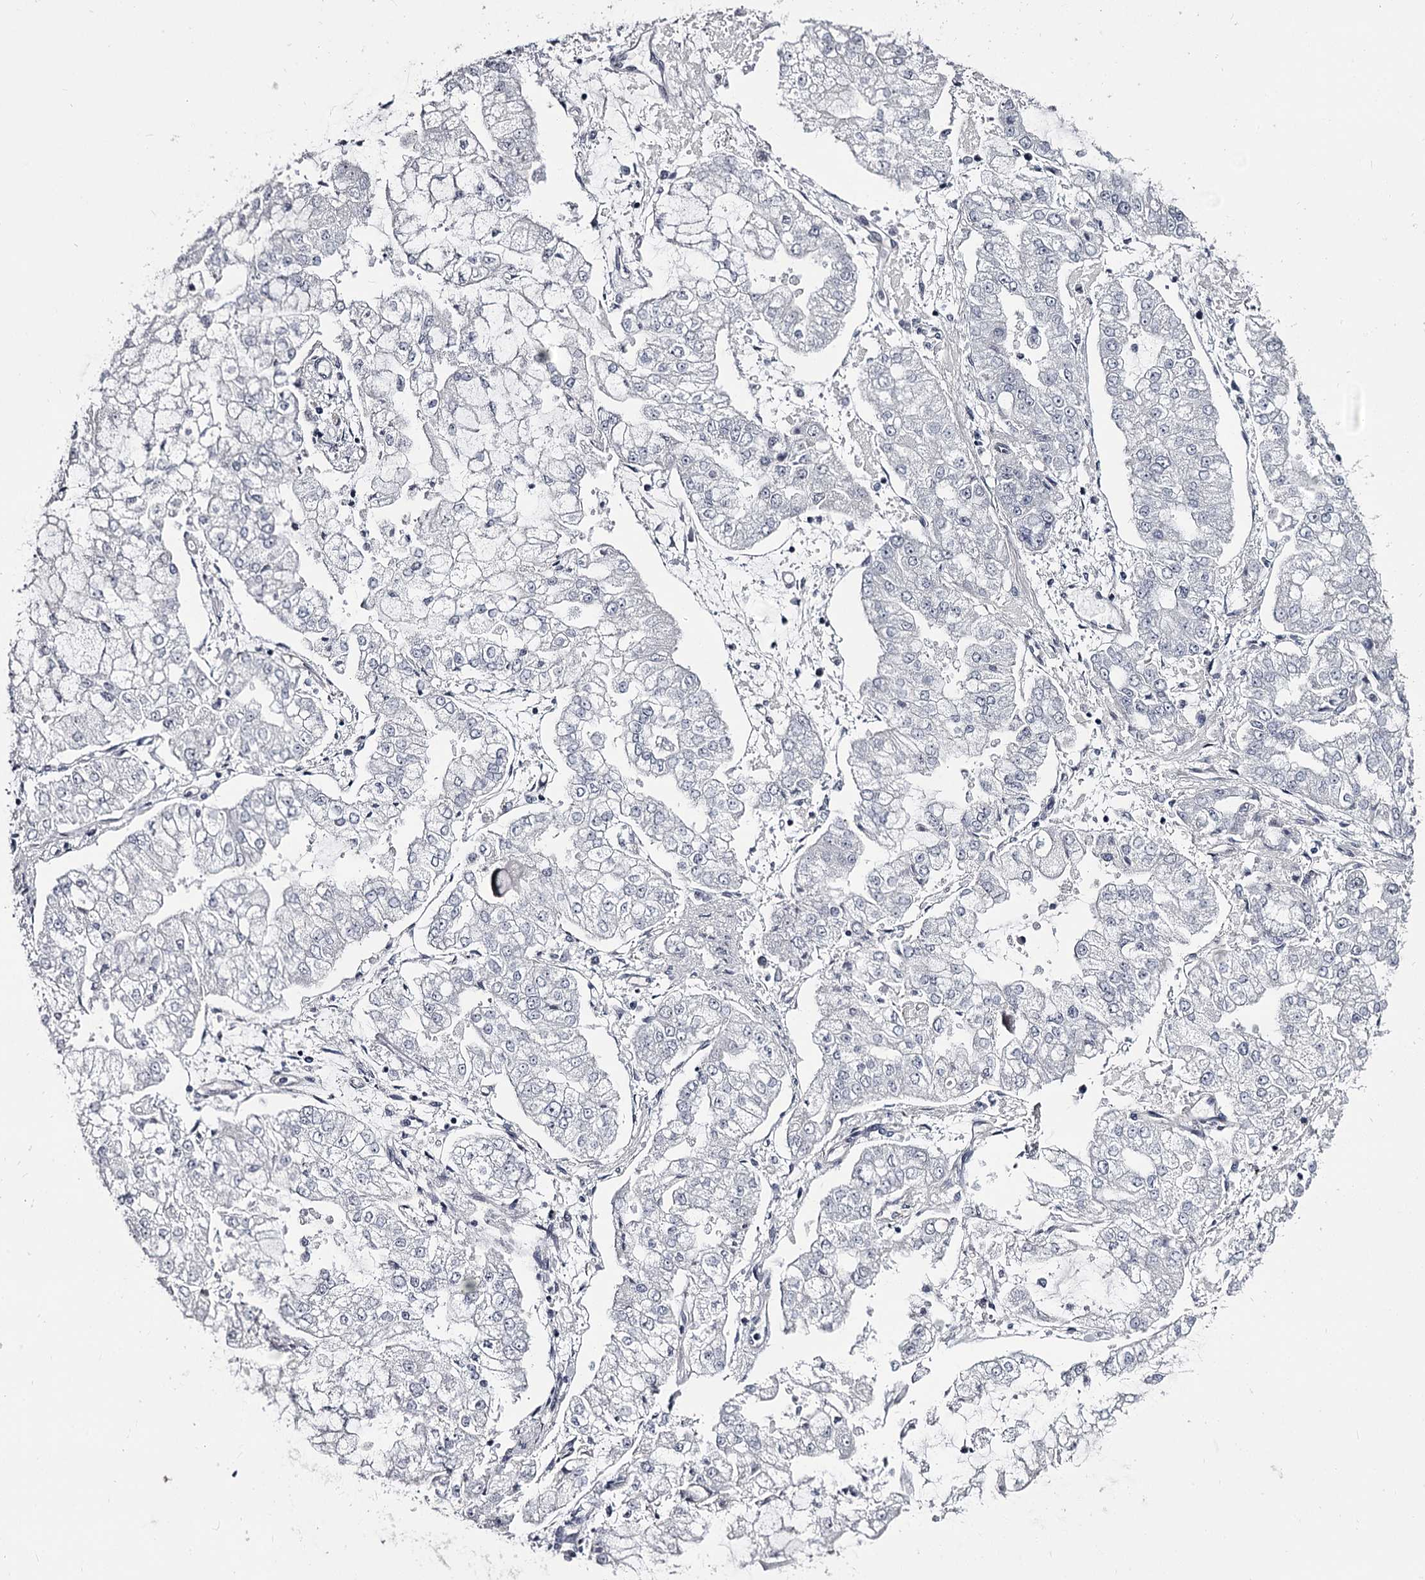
{"staining": {"intensity": "negative", "quantity": "none", "location": "none"}, "tissue": "stomach cancer", "cell_type": "Tumor cells", "image_type": "cancer", "snomed": [{"axis": "morphology", "description": "Adenocarcinoma, NOS"}, {"axis": "topography", "description": "Stomach"}], "caption": "Stomach cancer (adenocarcinoma) was stained to show a protein in brown. There is no significant staining in tumor cells.", "gene": "OVOL2", "patient": {"sex": "male", "age": 76}}